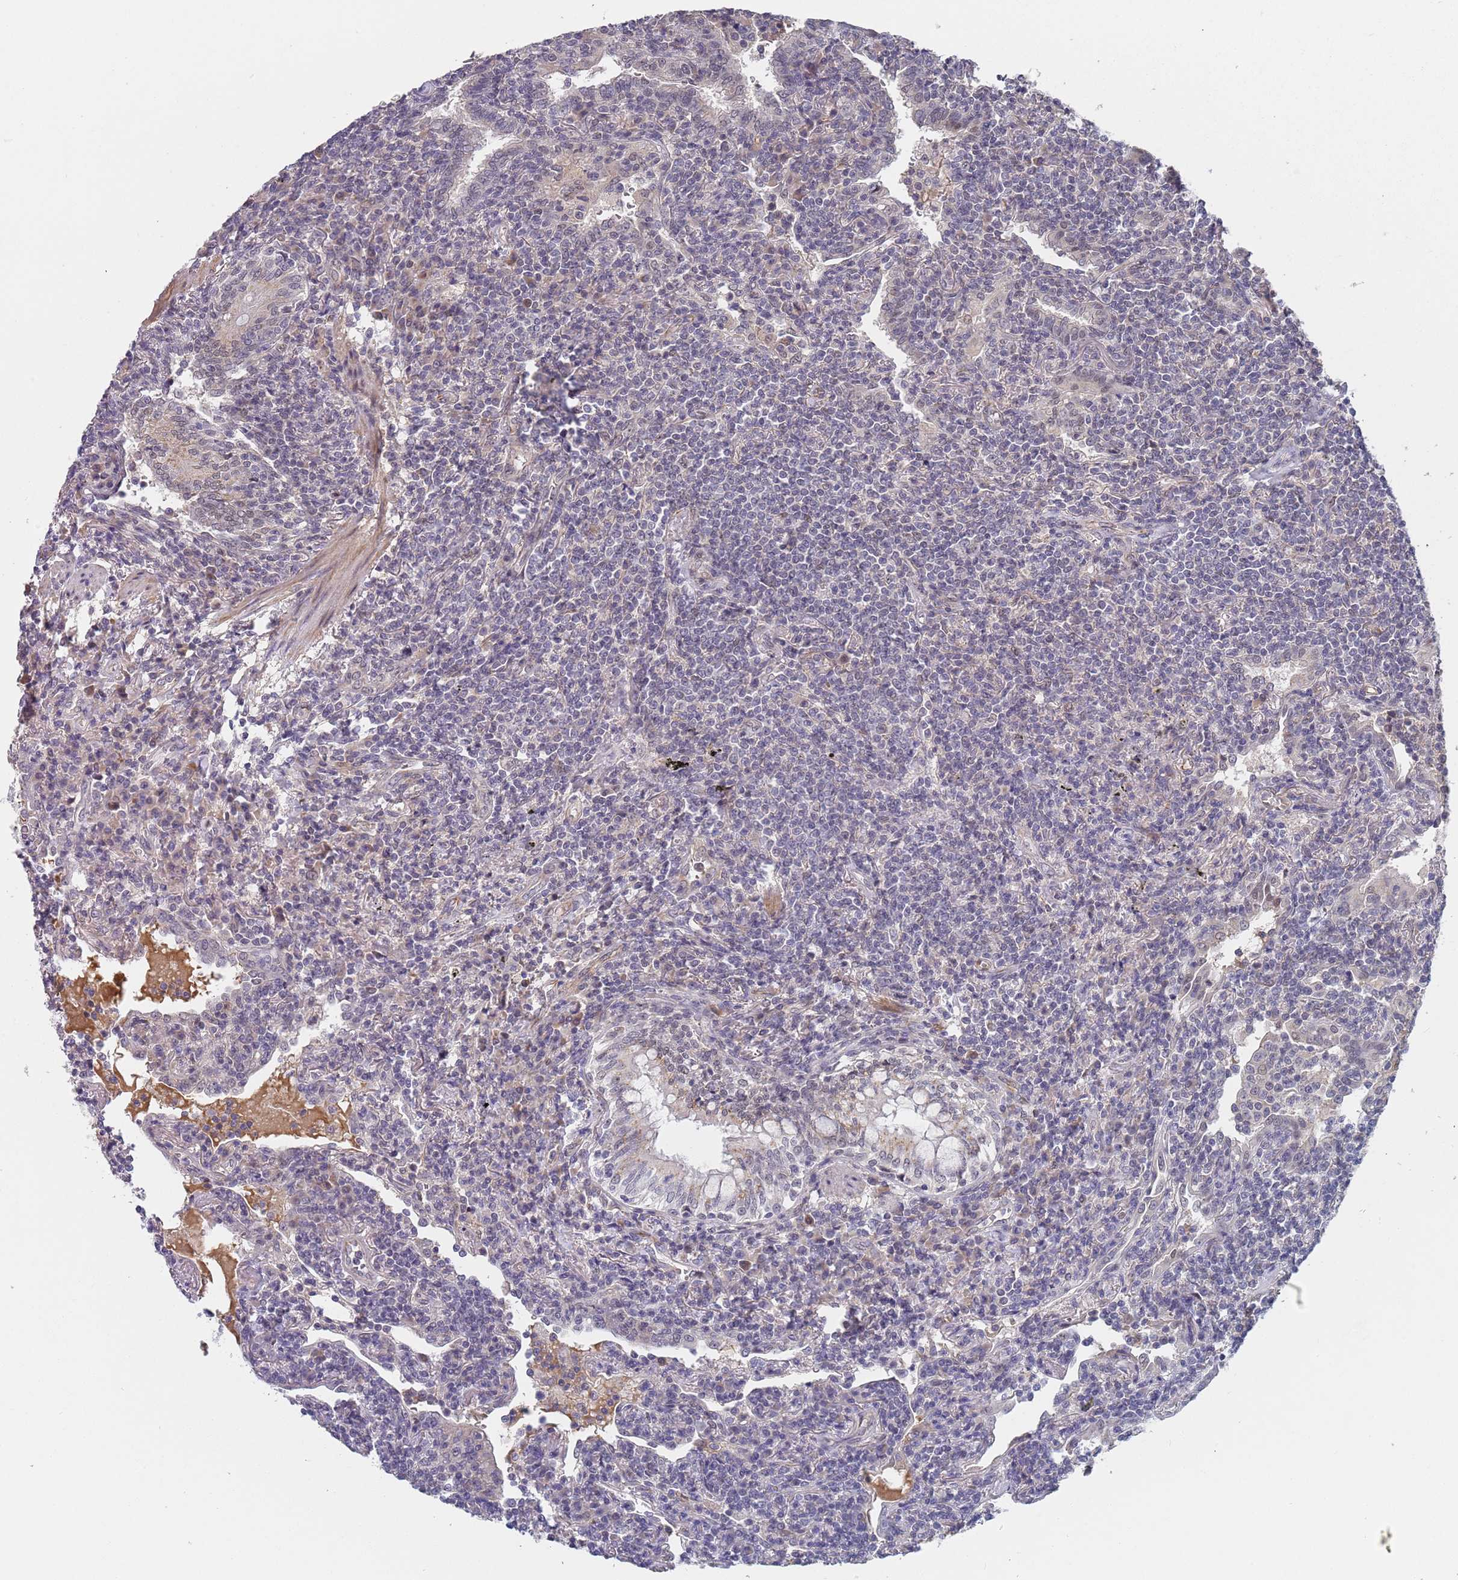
{"staining": {"intensity": "negative", "quantity": "none", "location": "none"}, "tissue": "lymphoma", "cell_type": "Tumor cells", "image_type": "cancer", "snomed": [{"axis": "morphology", "description": "Malignant lymphoma, non-Hodgkin's type, Low grade"}, {"axis": "topography", "description": "Lung"}], "caption": "High magnification brightfield microscopy of lymphoma stained with DAB (3,3'-diaminobenzidine) (brown) and counterstained with hematoxylin (blue): tumor cells show no significant staining.", "gene": "B4GALT4", "patient": {"sex": "female", "age": 71}}